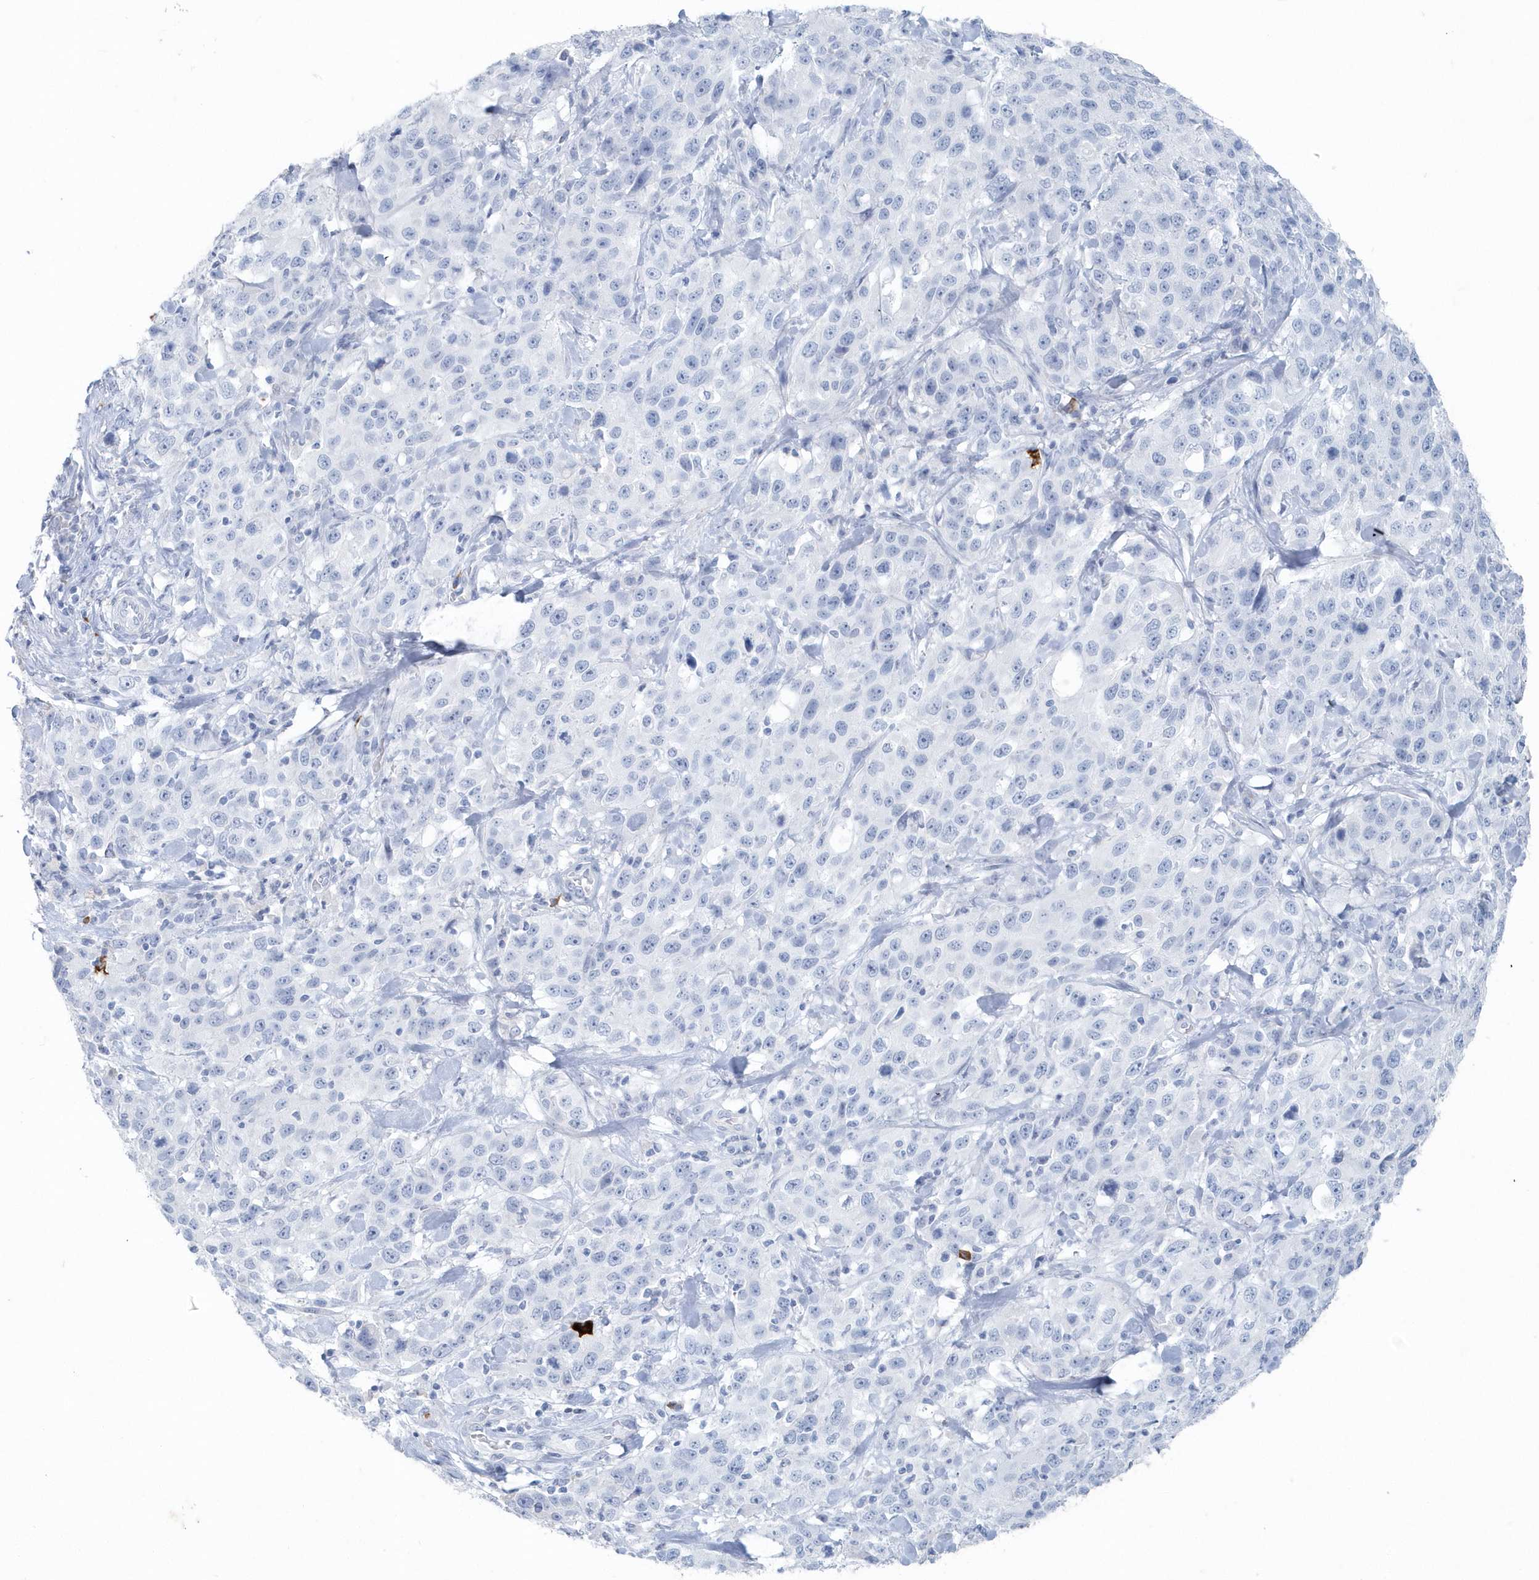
{"staining": {"intensity": "negative", "quantity": "none", "location": "none"}, "tissue": "stomach cancer", "cell_type": "Tumor cells", "image_type": "cancer", "snomed": [{"axis": "morphology", "description": "Normal tissue, NOS"}, {"axis": "morphology", "description": "Adenocarcinoma, NOS"}, {"axis": "topography", "description": "Lymph node"}, {"axis": "topography", "description": "Stomach"}], "caption": "High power microscopy micrograph of an IHC histopathology image of stomach cancer, revealing no significant staining in tumor cells. The staining was performed using DAB to visualize the protein expression in brown, while the nuclei were stained in blue with hematoxylin (Magnification: 20x).", "gene": "JCHAIN", "patient": {"sex": "male", "age": 48}}